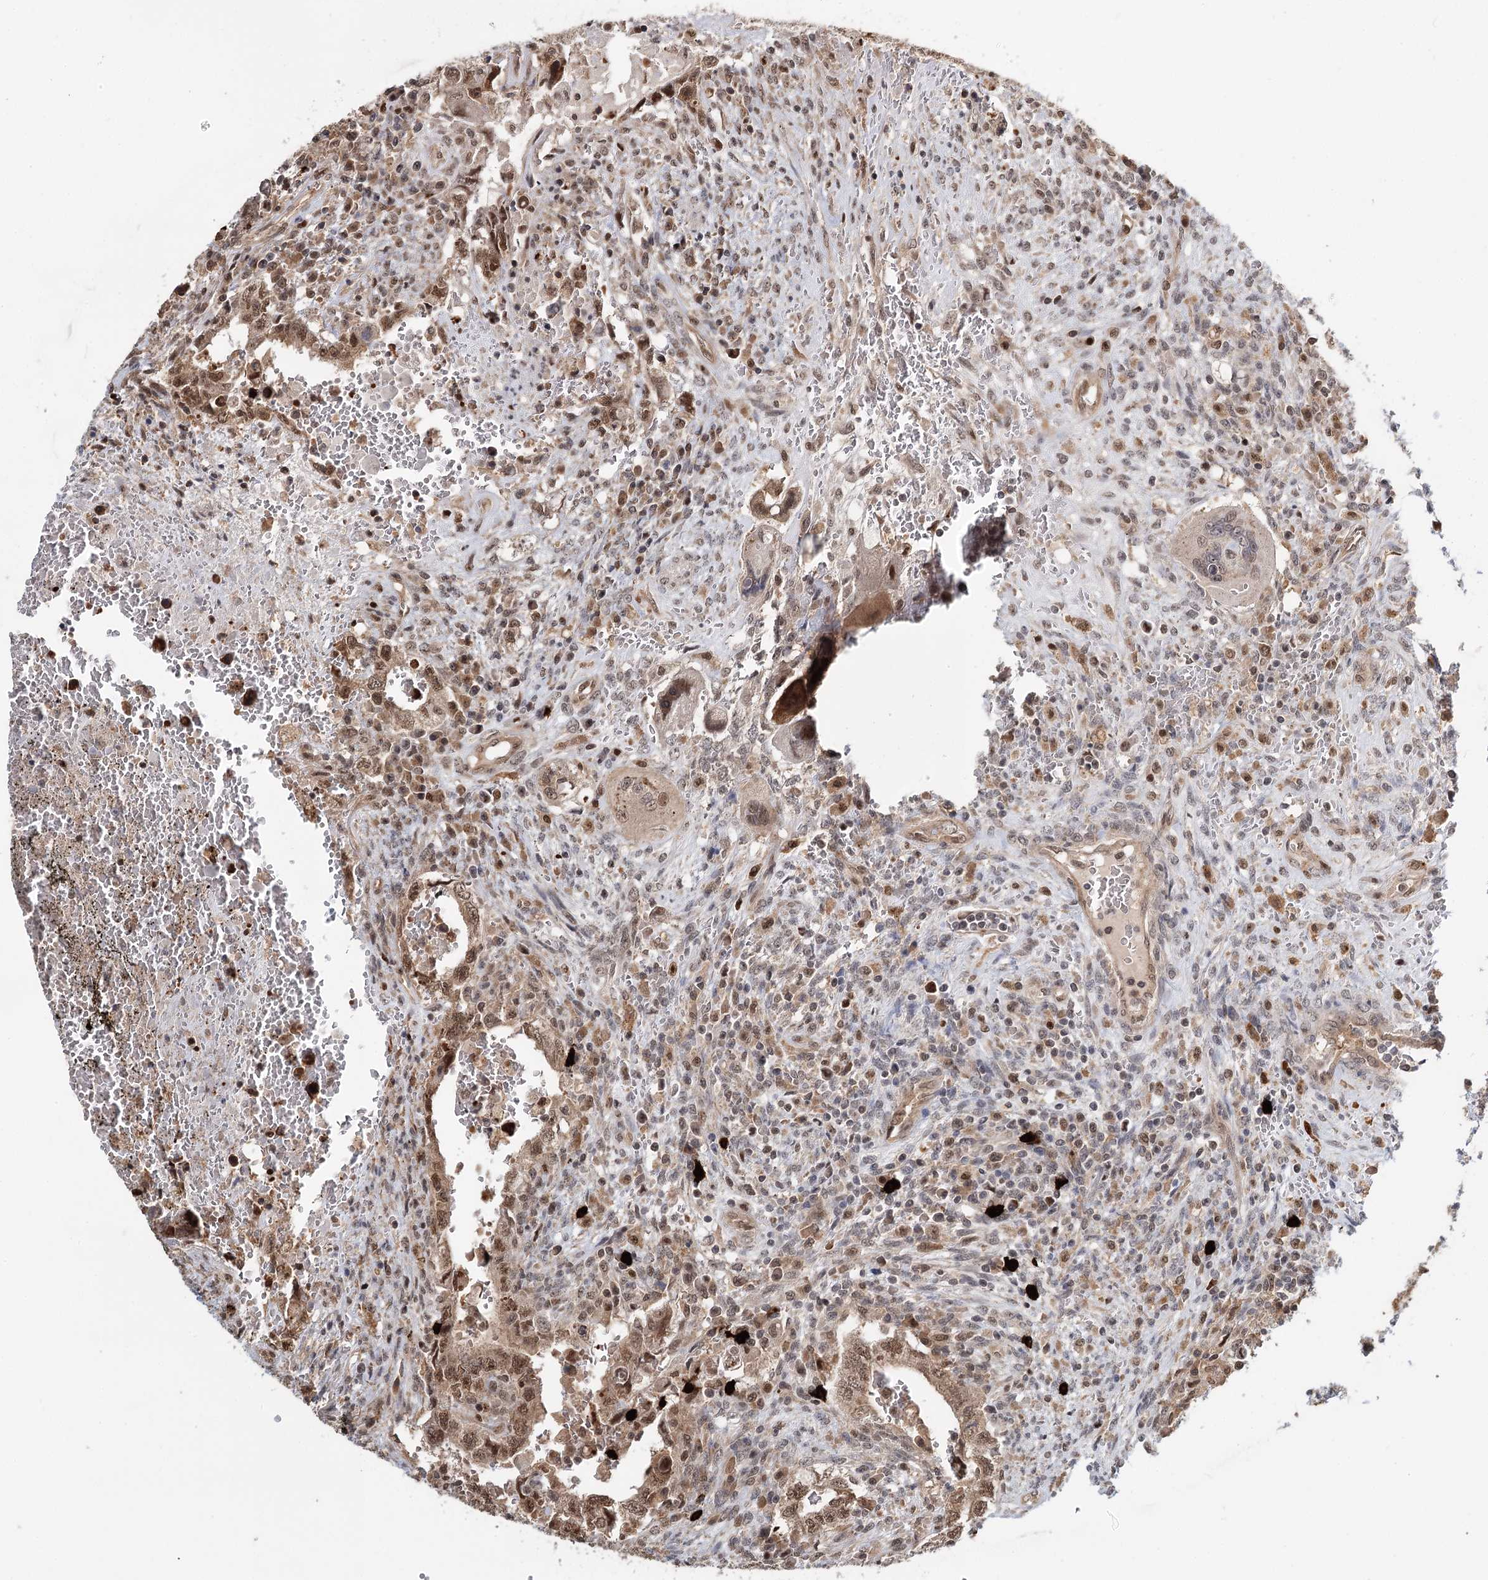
{"staining": {"intensity": "moderate", "quantity": ">75%", "location": "nuclear"}, "tissue": "testis cancer", "cell_type": "Tumor cells", "image_type": "cancer", "snomed": [{"axis": "morphology", "description": "Carcinoma, Embryonal, NOS"}, {"axis": "topography", "description": "Testis"}], "caption": "Moderate nuclear positivity for a protein is appreciated in about >75% of tumor cells of embryonal carcinoma (testis) using immunohistochemistry (IHC).", "gene": "N6AMT1", "patient": {"sex": "male", "age": 26}}